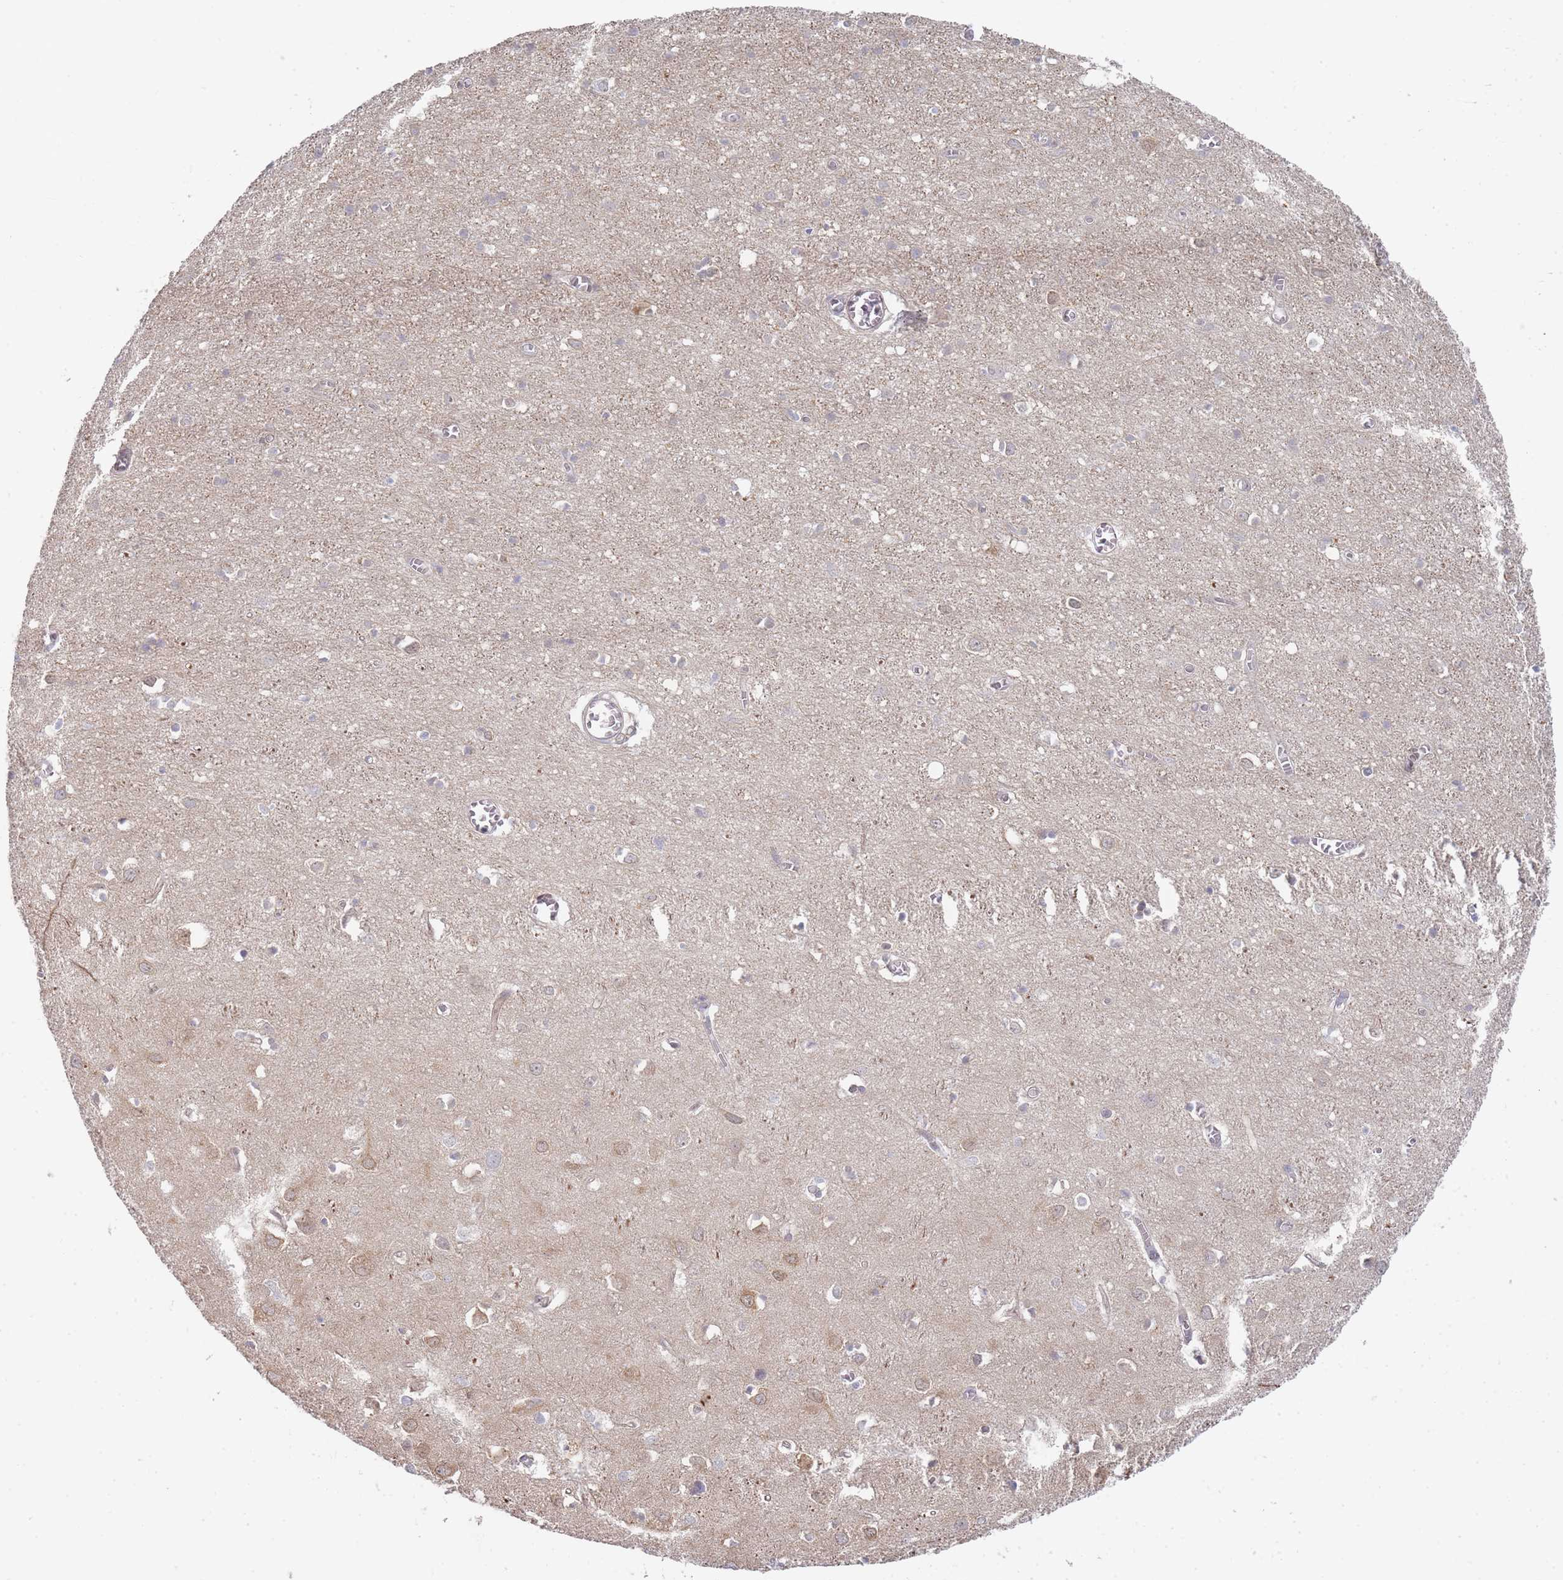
{"staining": {"intensity": "weak", "quantity": "25%-75%", "location": "cytoplasmic/membranous"}, "tissue": "cerebral cortex", "cell_type": "Endothelial cells", "image_type": "normal", "snomed": [{"axis": "morphology", "description": "Normal tissue, NOS"}, {"axis": "topography", "description": "Cerebral cortex"}], "caption": "IHC (DAB) staining of normal cerebral cortex reveals weak cytoplasmic/membranous protein staining in about 25%-75% of endothelial cells.", "gene": "TRIM26", "patient": {"sex": "female", "age": 64}}